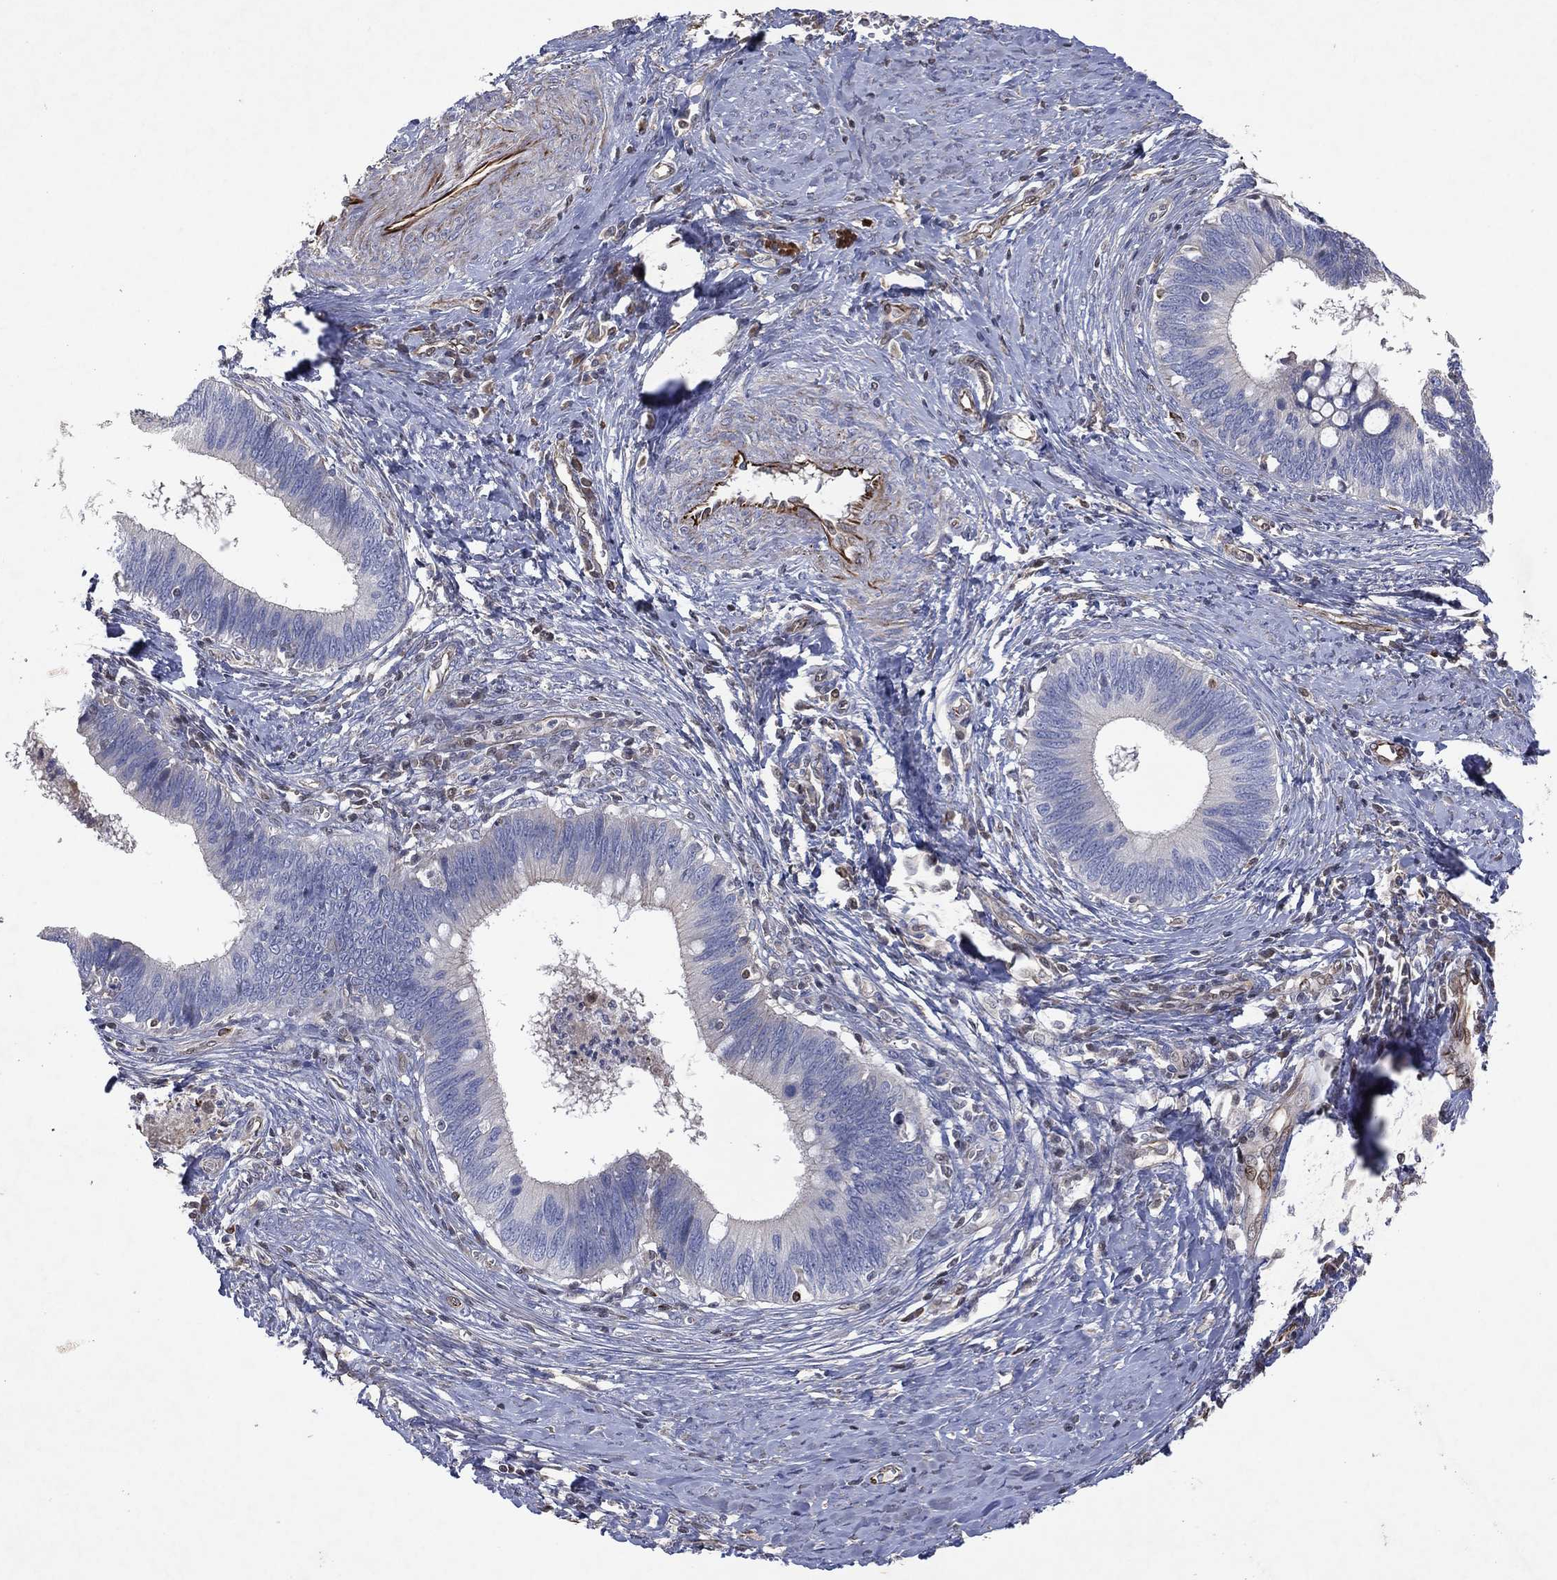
{"staining": {"intensity": "negative", "quantity": "none", "location": "none"}, "tissue": "cervical cancer", "cell_type": "Tumor cells", "image_type": "cancer", "snomed": [{"axis": "morphology", "description": "Adenocarcinoma, NOS"}, {"axis": "topography", "description": "Cervix"}], "caption": "Cervical cancer (adenocarcinoma) stained for a protein using immunohistochemistry shows no staining tumor cells.", "gene": "FLI1", "patient": {"sex": "female", "age": 42}}